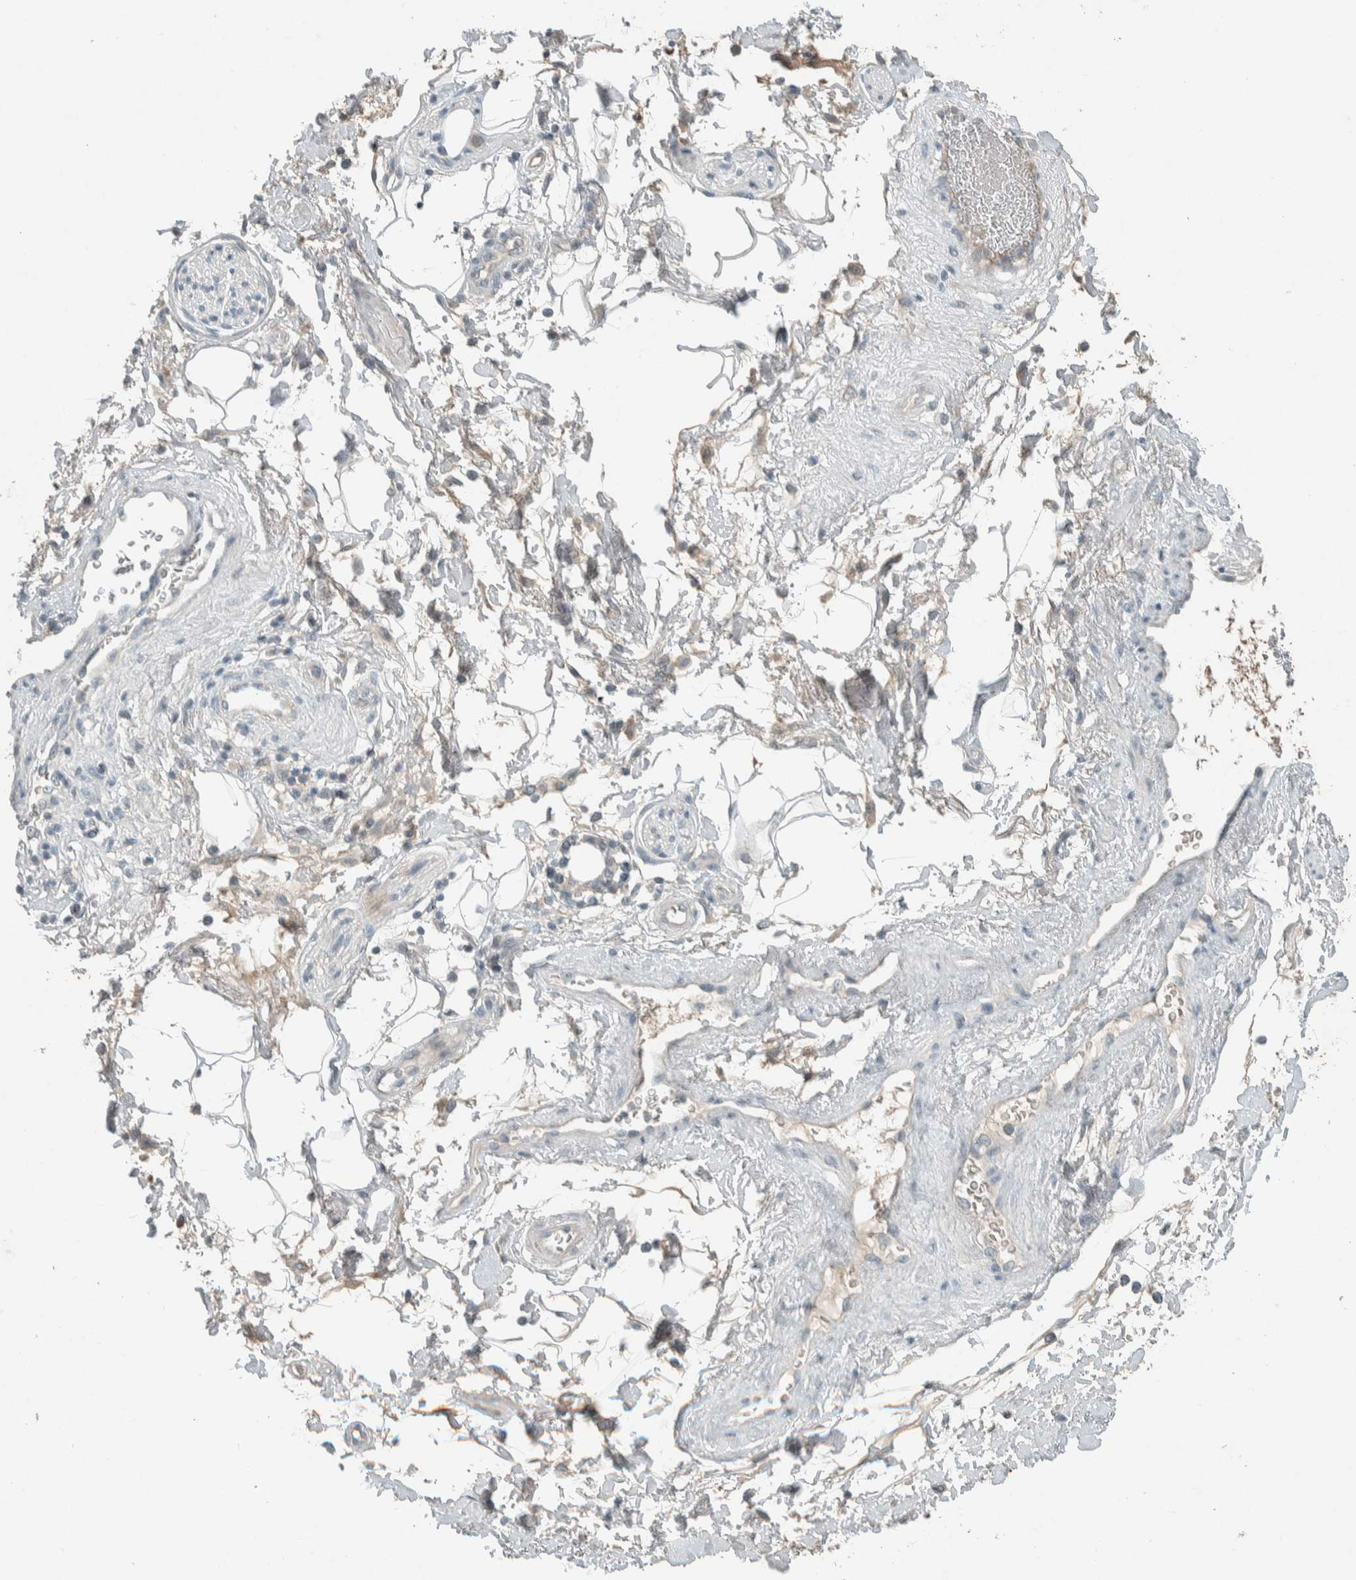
{"staining": {"intensity": "negative", "quantity": "none", "location": "none"}, "tissue": "adipose tissue", "cell_type": "Adipocytes", "image_type": "normal", "snomed": [{"axis": "morphology", "description": "Normal tissue, NOS"}, {"axis": "topography", "description": "Soft tissue"}, {"axis": "topography", "description": "Peripheral nerve tissue"}], "caption": "A high-resolution photomicrograph shows immunohistochemistry (IHC) staining of normal adipose tissue, which shows no significant staining in adipocytes. (DAB (3,3'-diaminobenzidine) immunohistochemistry (IHC) with hematoxylin counter stain).", "gene": "CERCAM", "patient": {"sex": "female", "age": 71}}